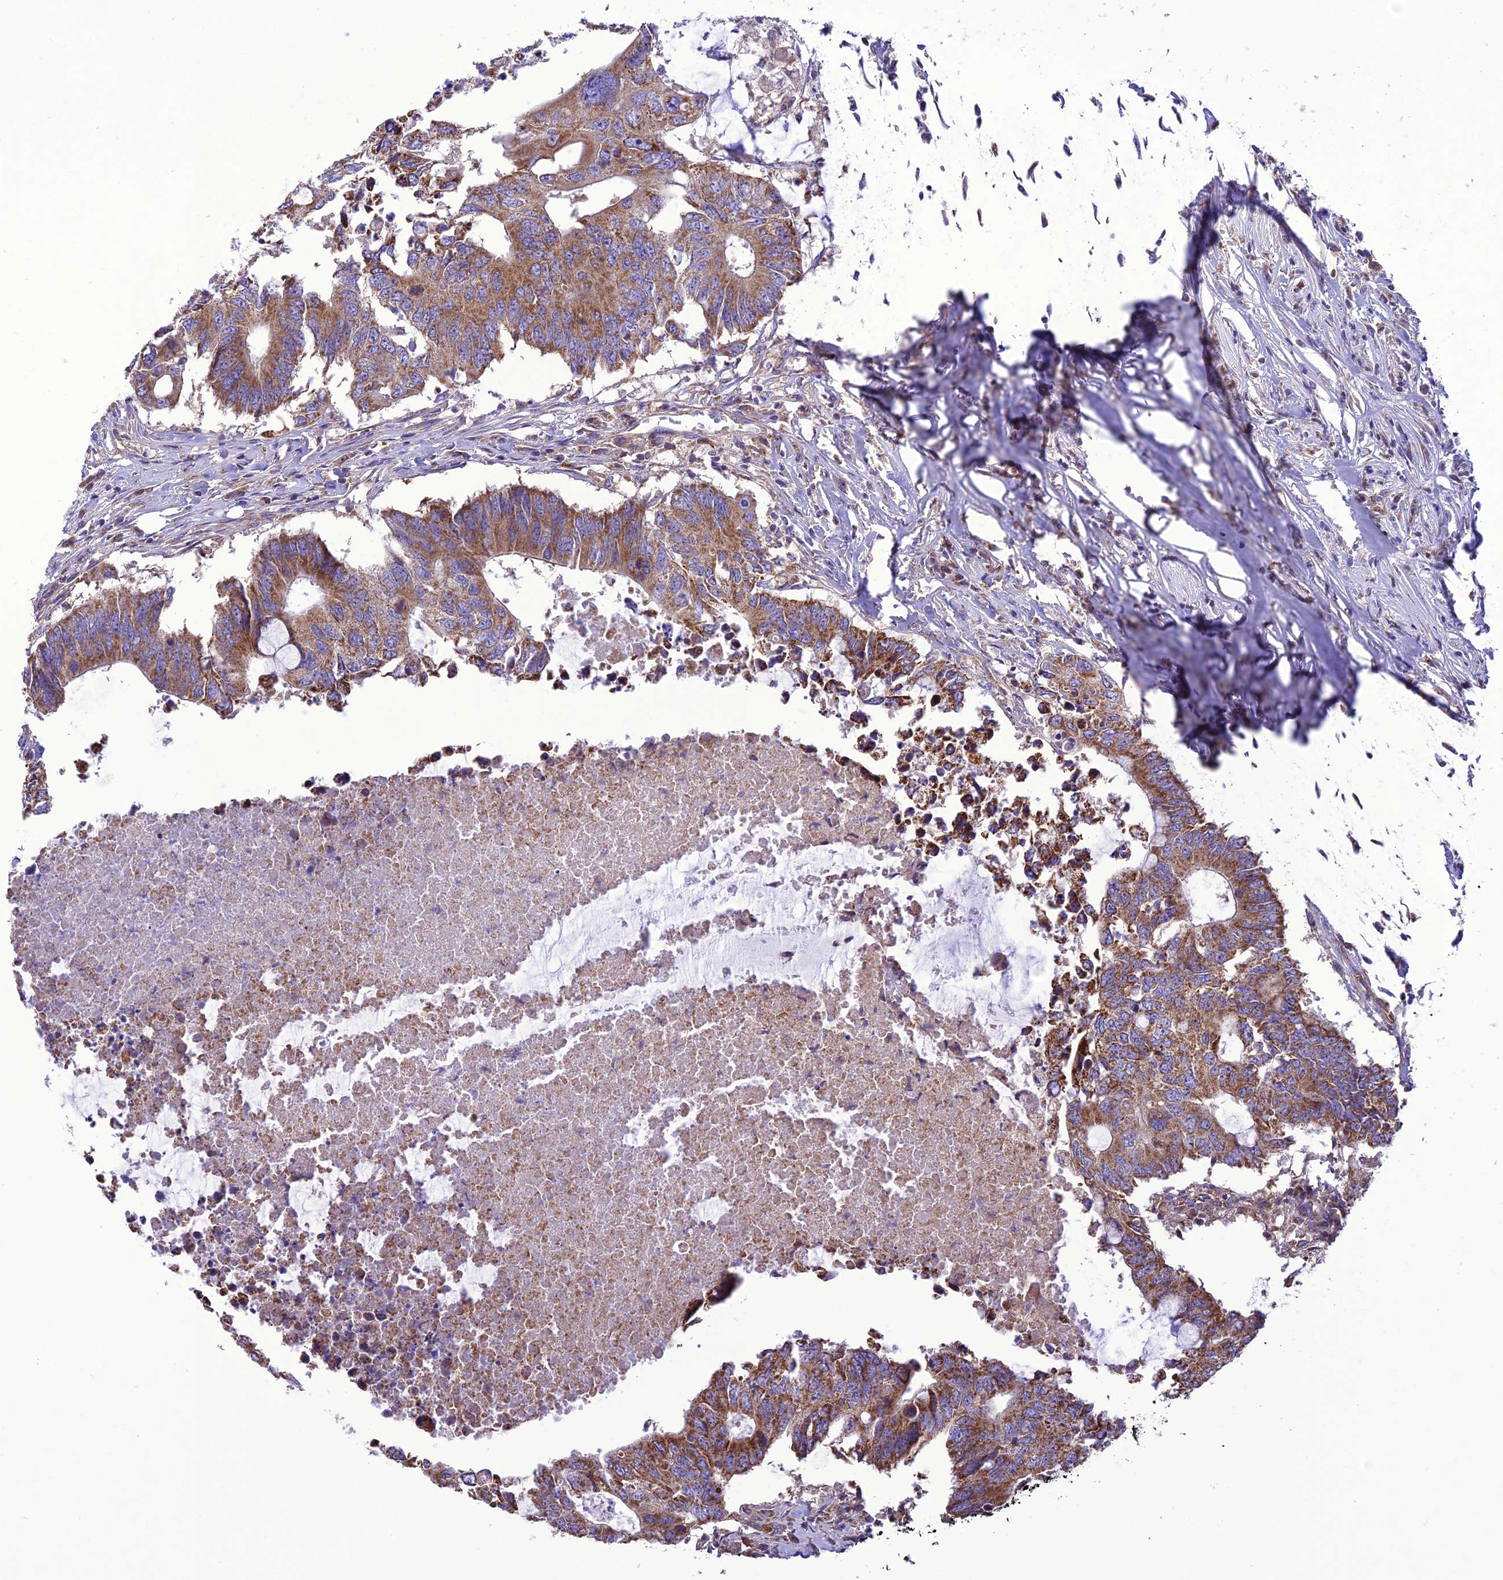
{"staining": {"intensity": "moderate", "quantity": ">75%", "location": "cytoplasmic/membranous"}, "tissue": "colorectal cancer", "cell_type": "Tumor cells", "image_type": "cancer", "snomed": [{"axis": "morphology", "description": "Adenocarcinoma, NOS"}, {"axis": "topography", "description": "Colon"}], "caption": "Adenocarcinoma (colorectal) tissue displays moderate cytoplasmic/membranous positivity in about >75% of tumor cells", "gene": "MAP3K12", "patient": {"sex": "male", "age": 71}}